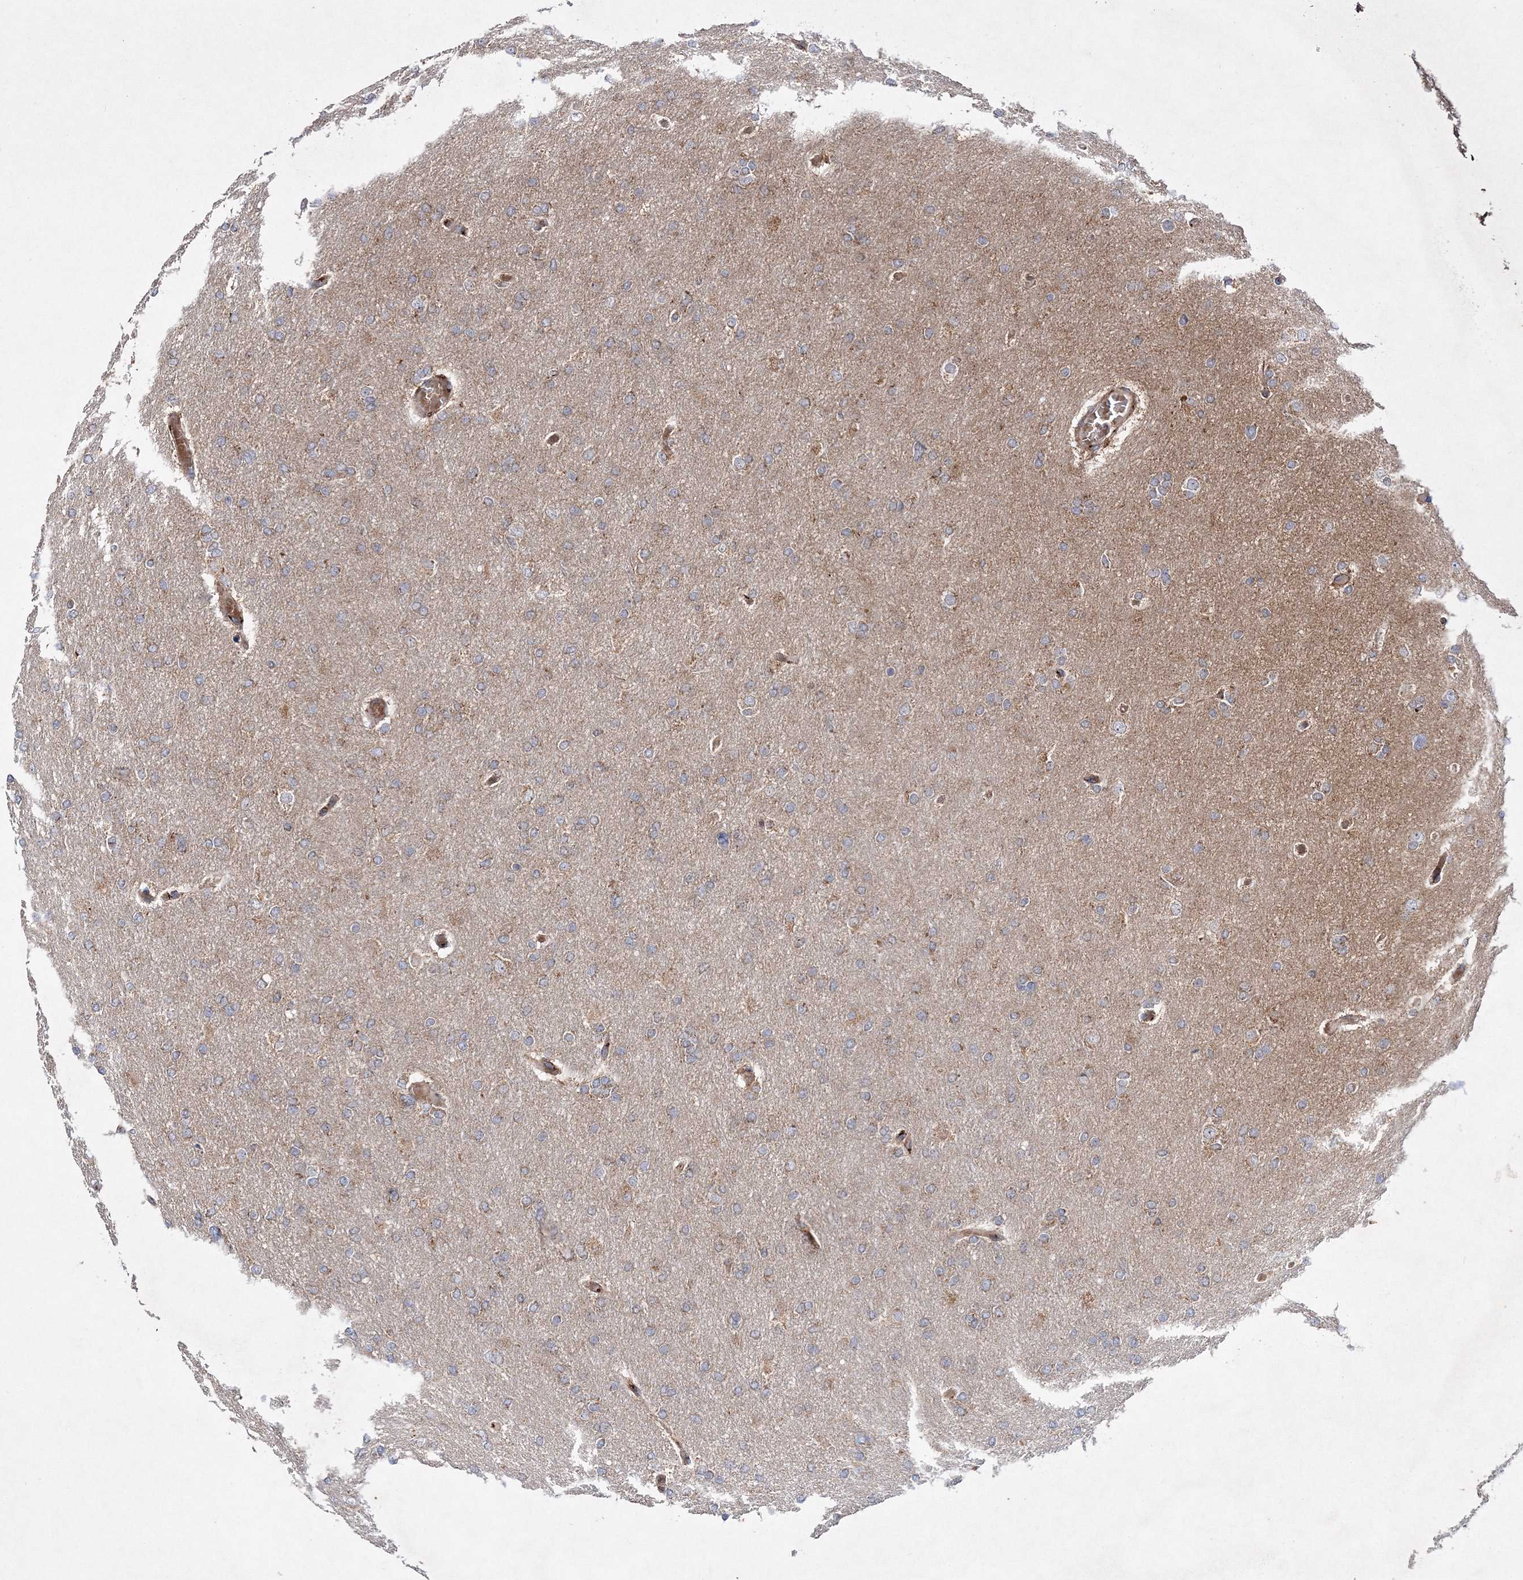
{"staining": {"intensity": "negative", "quantity": "none", "location": "none"}, "tissue": "glioma", "cell_type": "Tumor cells", "image_type": "cancer", "snomed": [{"axis": "morphology", "description": "Glioma, malignant, High grade"}, {"axis": "topography", "description": "Cerebral cortex"}], "caption": "Tumor cells are negative for brown protein staining in glioma. Nuclei are stained in blue.", "gene": "DNAJC13", "patient": {"sex": "female", "age": 36}}